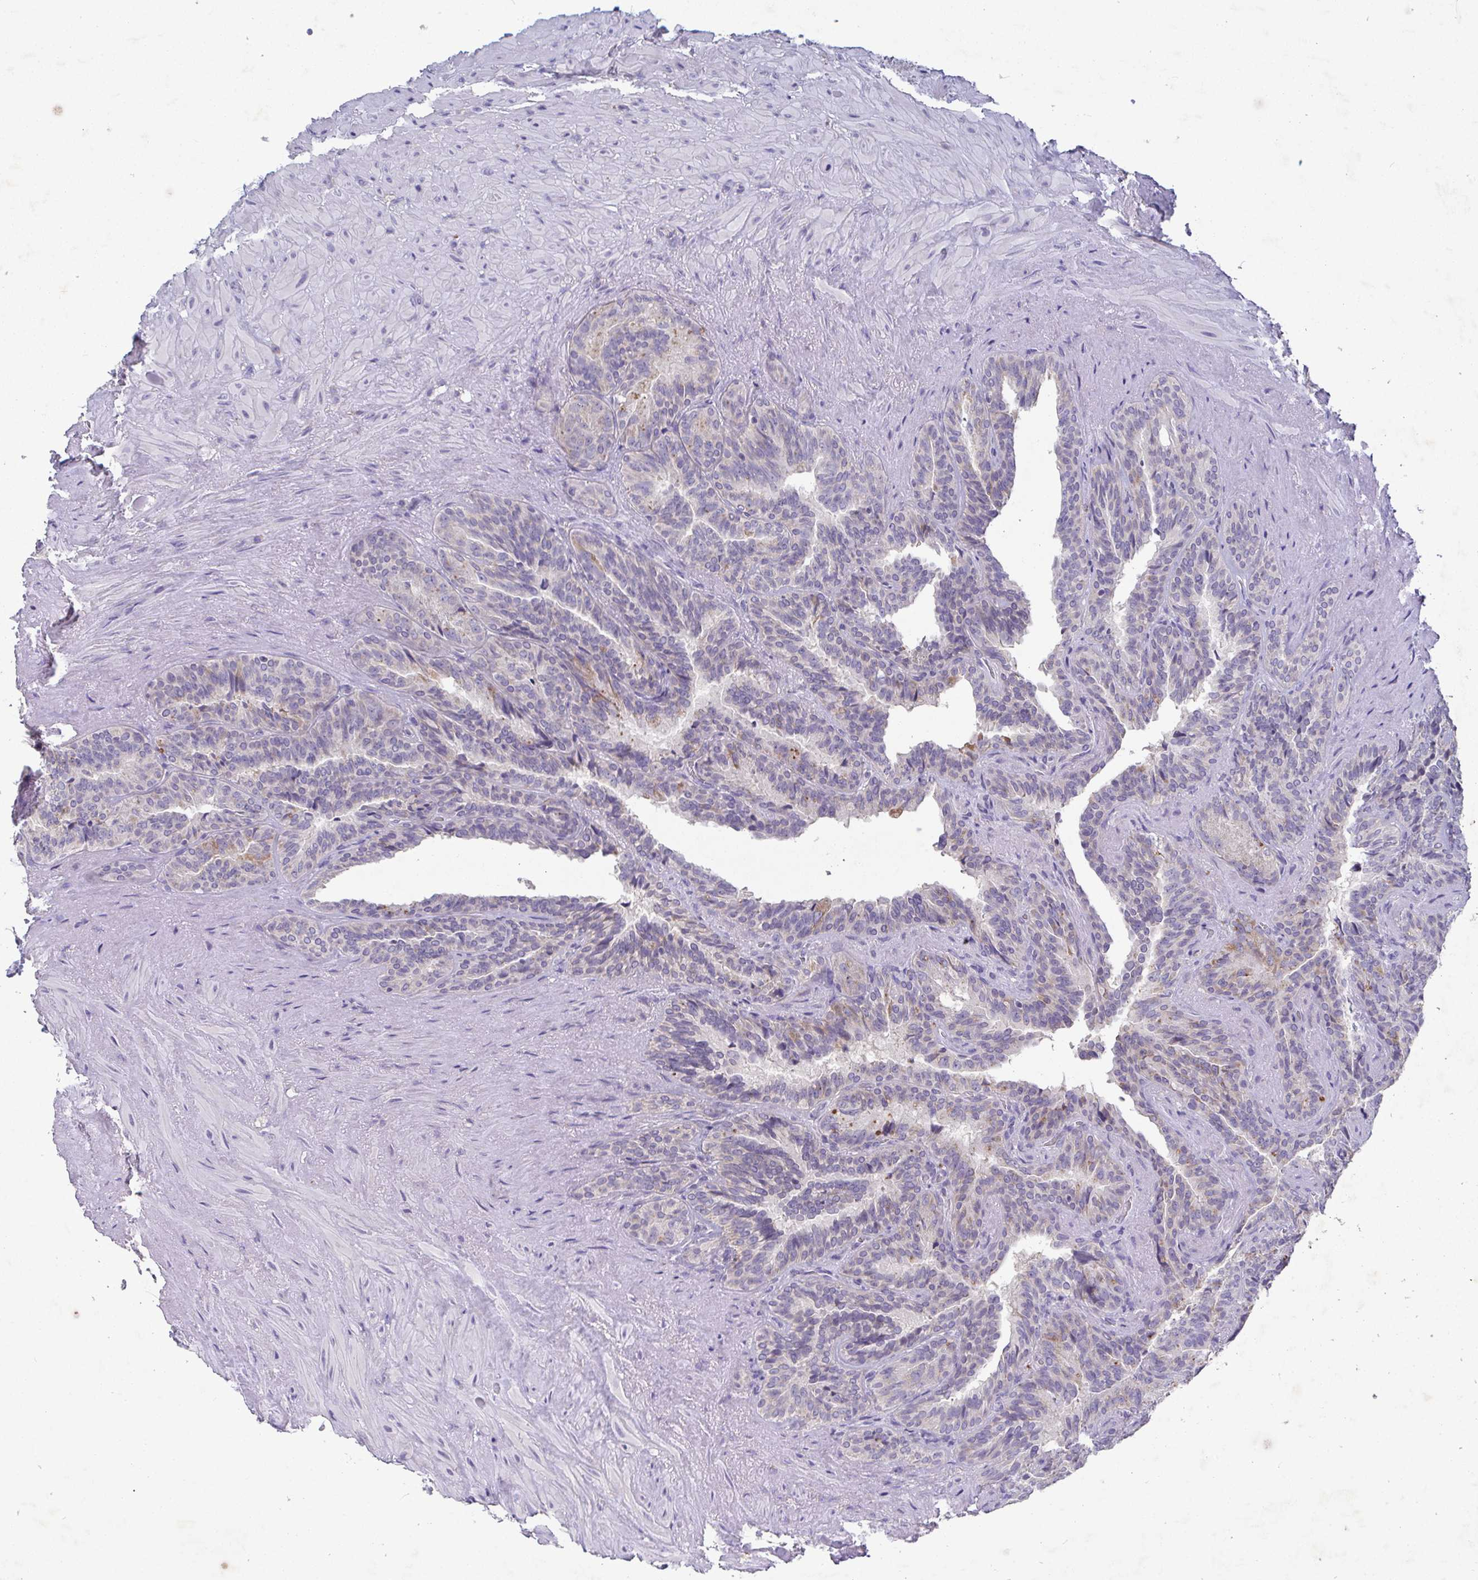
{"staining": {"intensity": "negative", "quantity": "none", "location": "none"}, "tissue": "seminal vesicle", "cell_type": "Glandular cells", "image_type": "normal", "snomed": [{"axis": "morphology", "description": "Normal tissue, NOS"}, {"axis": "topography", "description": "Seminal veicle"}], "caption": "High magnification brightfield microscopy of benign seminal vesicle stained with DAB (3,3'-diaminobenzidine) (brown) and counterstained with hematoxylin (blue): glandular cells show no significant positivity.", "gene": "GALNT13", "patient": {"sex": "male", "age": 60}}